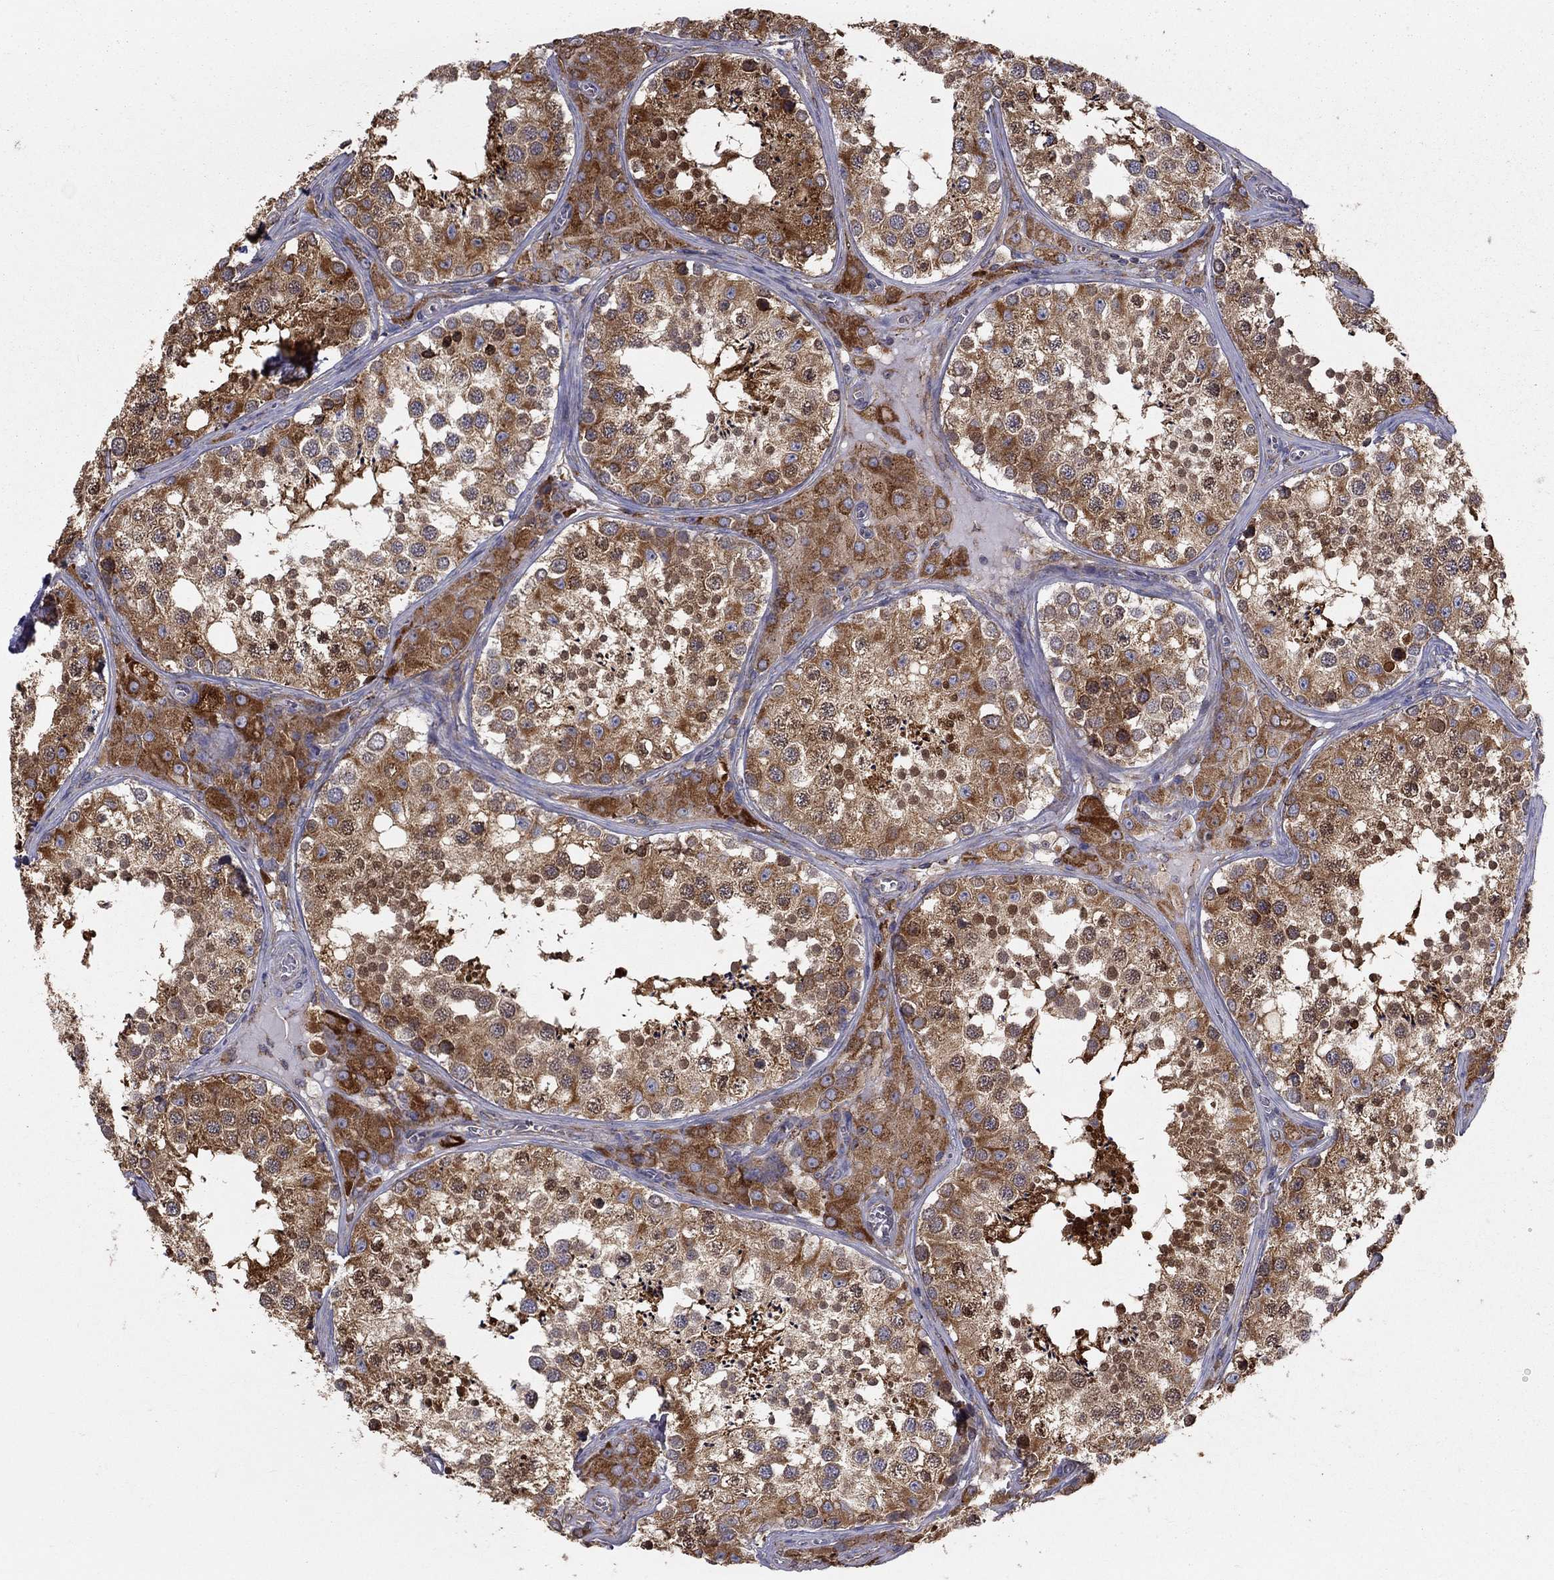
{"staining": {"intensity": "strong", "quantity": ">75%", "location": "cytoplasmic/membranous"}, "tissue": "testis", "cell_type": "Cells in seminiferous ducts", "image_type": "normal", "snomed": [{"axis": "morphology", "description": "Normal tissue, NOS"}, {"axis": "topography", "description": "Testis"}], "caption": "Immunohistochemical staining of normal testis shows high levels of strong cytoplasmic/membranous positivity in approximately >75% of cells in seminiferous ducts. (Brightfield microscopy of DAB IHC at high magnification).", "gene": "PRDX4", "patient": {"sex": "male", "age": 34}}